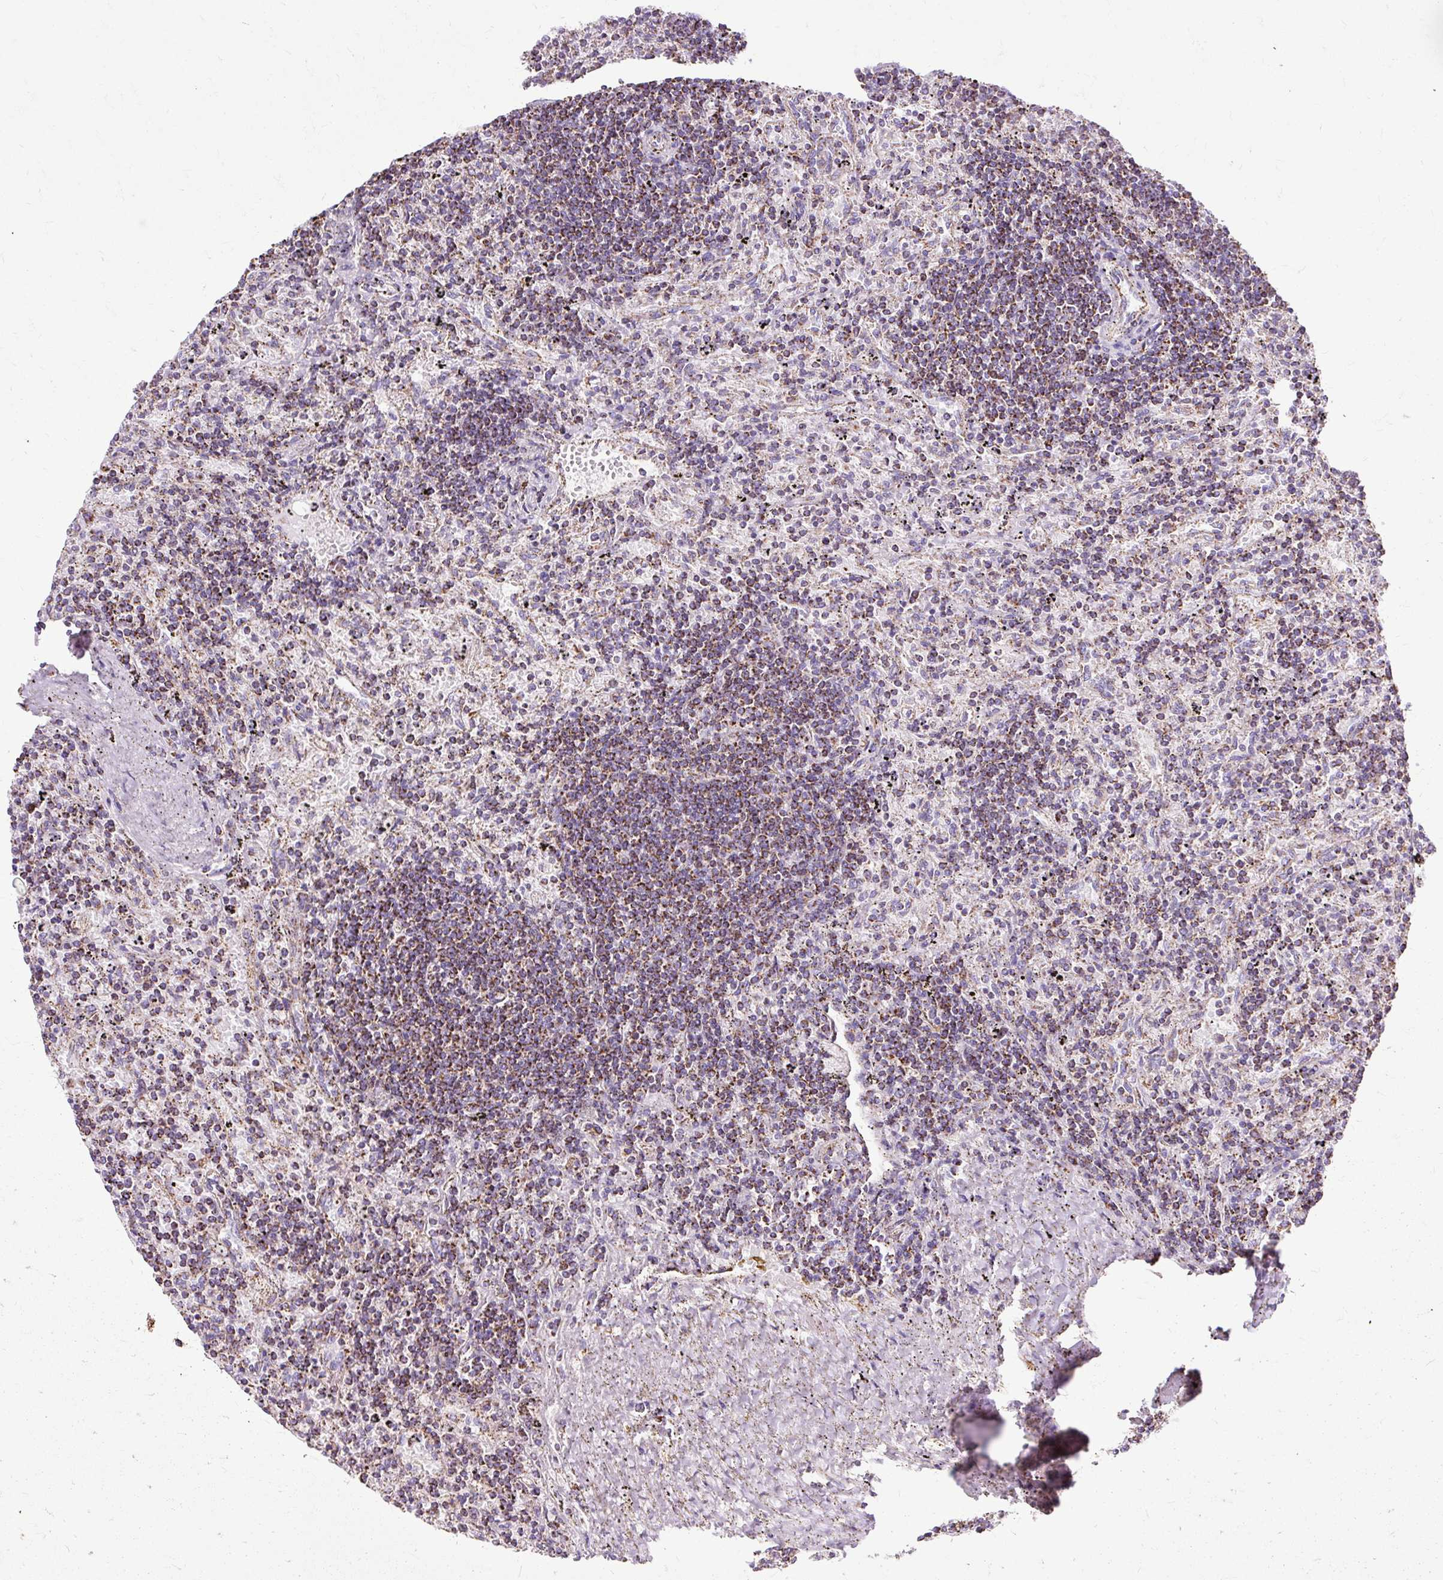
{"staining": {"intensity": "strong", "quantity": ">75%", "location": "cytoplasmic/membranous"}, "tissue": "lymphoma", "cell_type": "Tumor cells", "image_type": "cancer", "snomed": [{"axis": "morphology", "description": "Malignant lymphoma, non-Hodgkin's type, Low grade"}, {"axis": "topography", "description": "Spleen"}], "caption": "A brown stain highlights strong cytoplasmic/membranous expression of a protein in human lymphoma tumor cells.", "gene": "DLAT", "patient": {"sex": "male", "age": 76}}